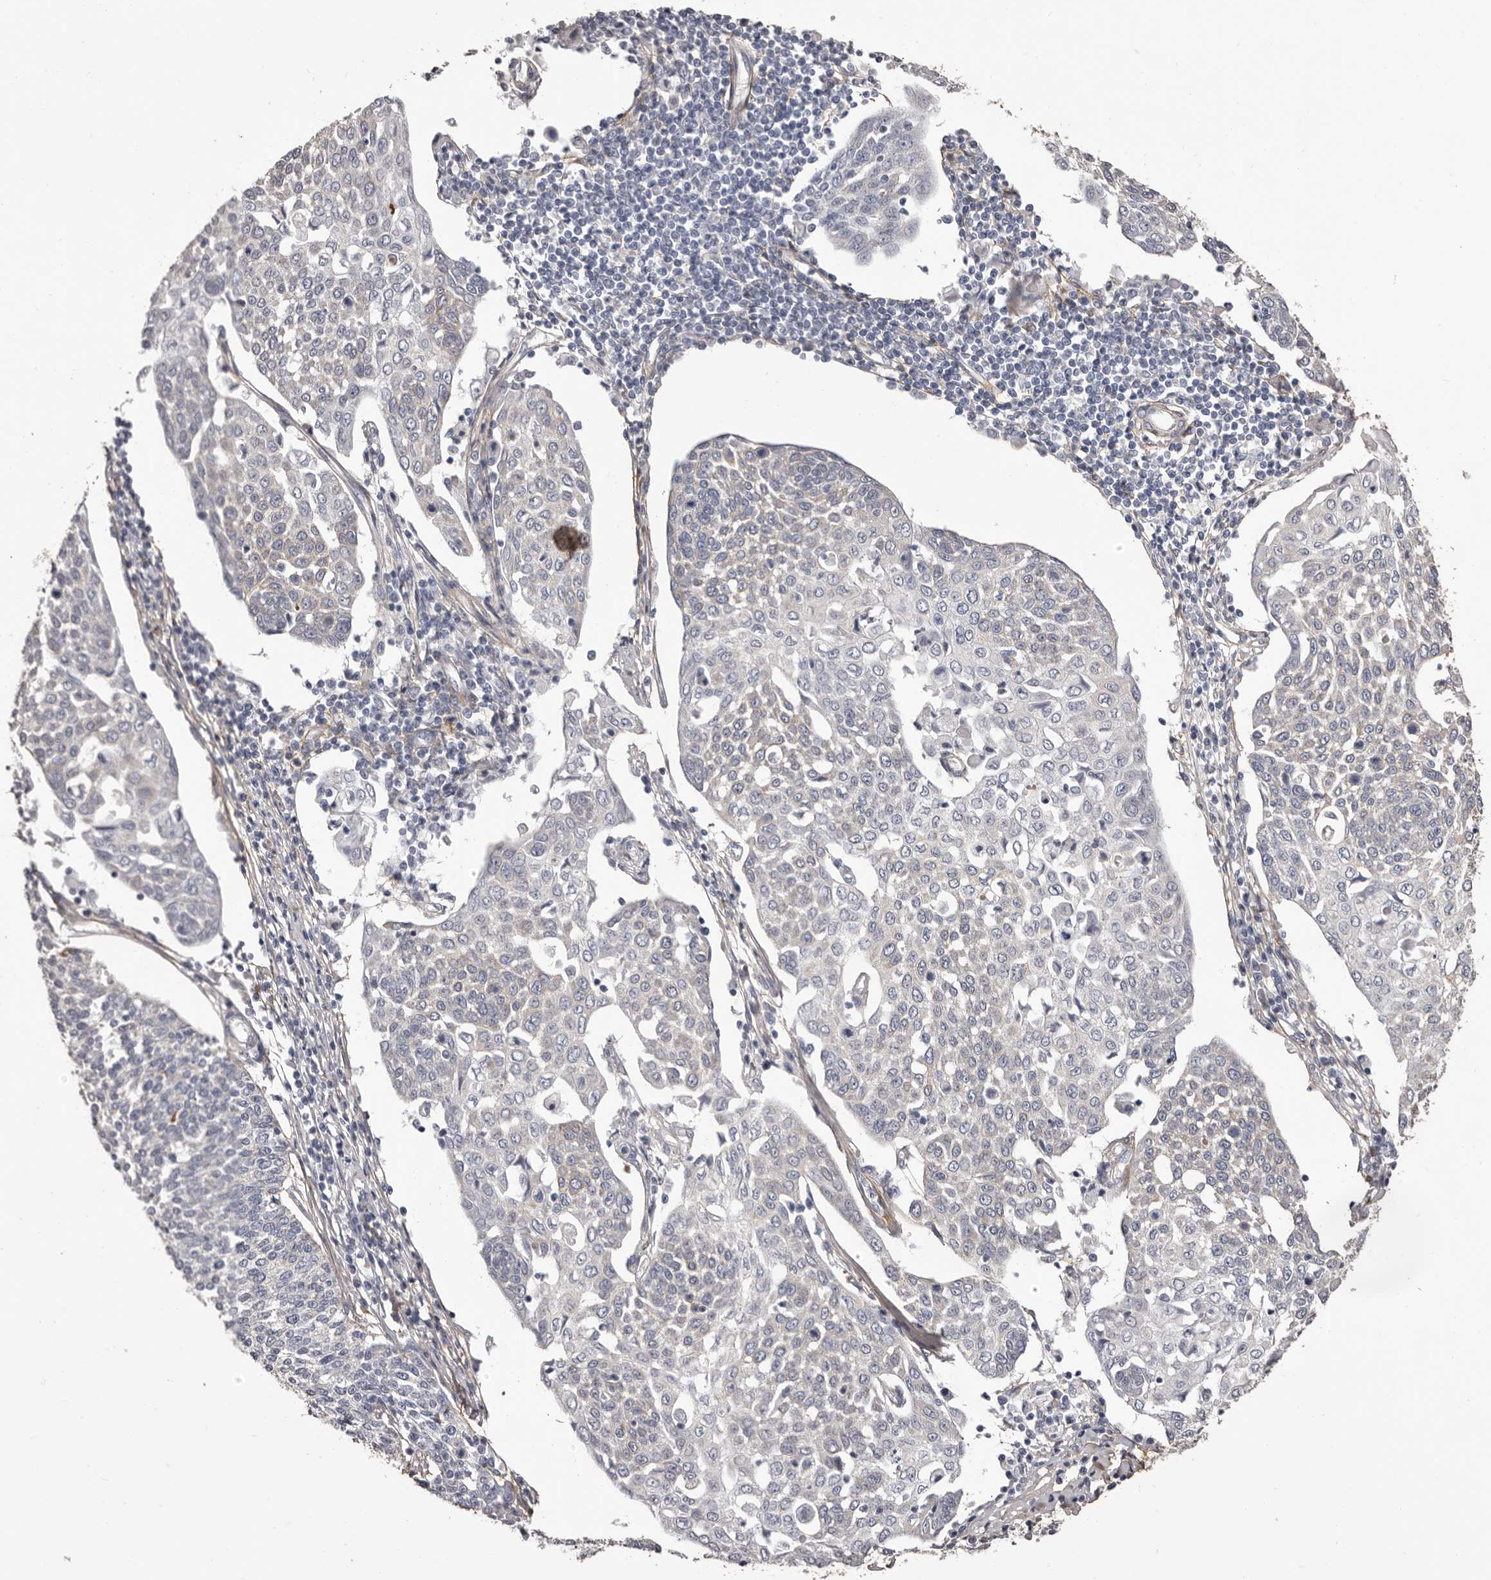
{"staining": {"intensity": "negative", "quantity": "none", "location": "none"}, "tissue": "cervical cancer", "cell_type": "Tumor cells", "image_type": "cancer", "snomed": [{"axis": "morphology", "description": "Squamous cell carcinoma, NOS"}, {"axis": "topography", "description": "Cervix"}], "caption": "Human cervical squamous cell carcinoma stained for a protein using immunohistochemistry (IHC) displays no expression in tumor cells.", "gene": "COL6A1", "patient": {"sex": "female", "age": 34}}